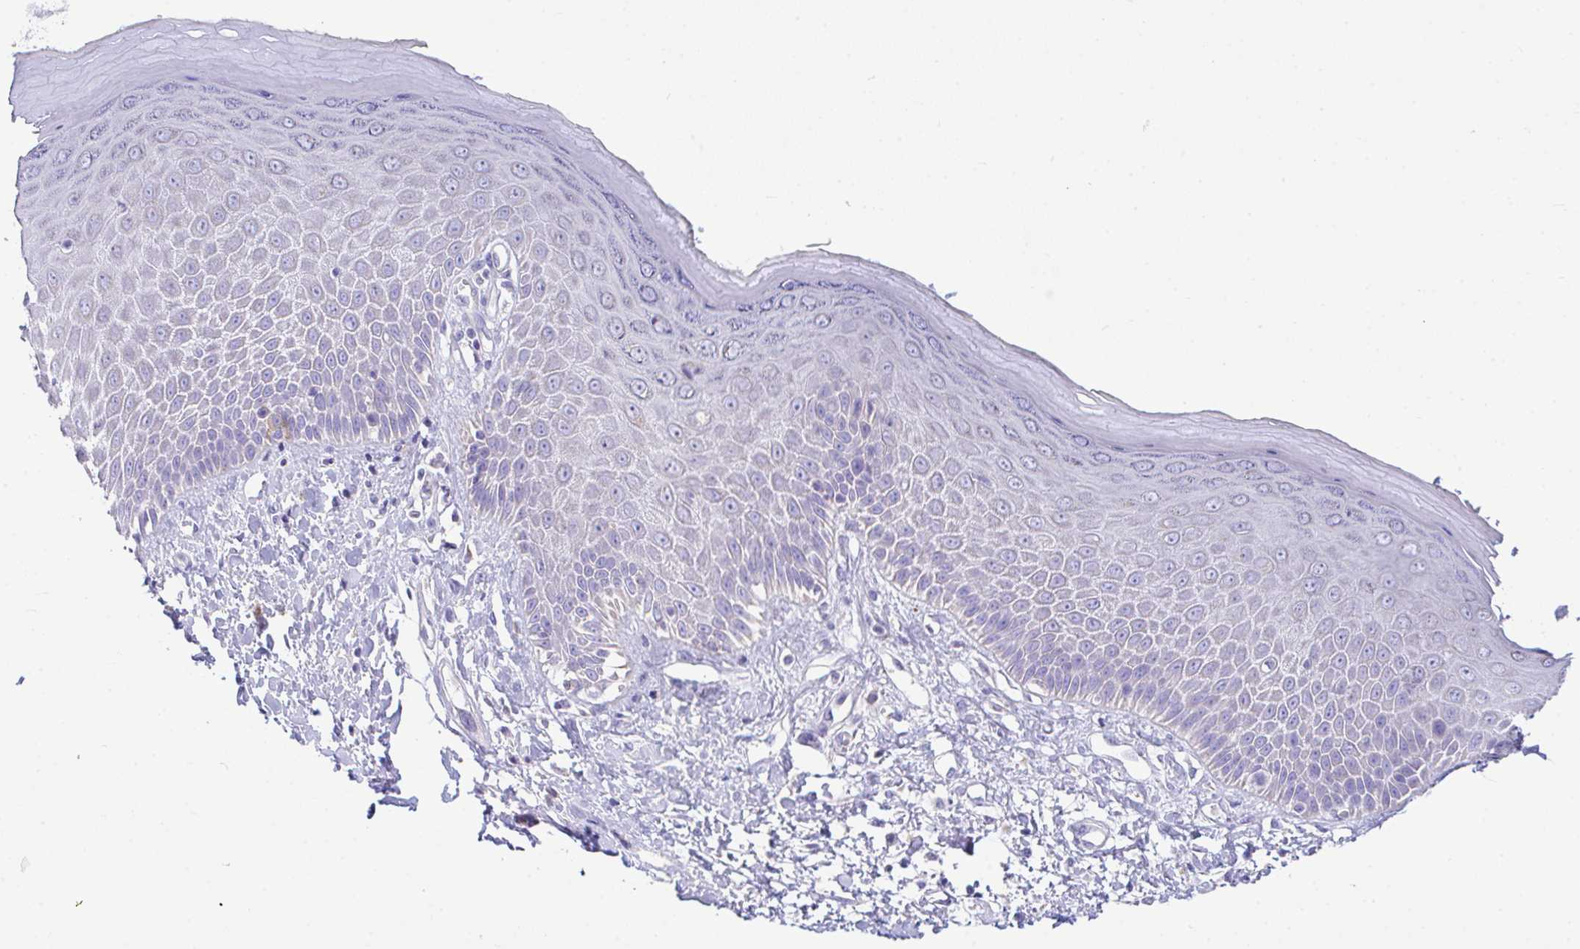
{"staining": {"intensity": "strong", "quantity": "<25%", "location": "cytoplasmic/membranous"}, "tissue": "skin", "cell_type": "Epidermal cells", "image_type": "normal", "snomed": [{"axis": "morphology", "description": "Normal tissue, NOS"}, {"axis": "topography", "description": "Anal"}, {"axis": "topography", "description": "Peripheral nerve tissue"}], "caption": "Human skin stained with a brown dye reveals strong cytoplasmic/membranous positive expression in approximately <25% of epidermal cells.", "gene": "NLRP8", "patient": {"sex": "male", "age": 78}}